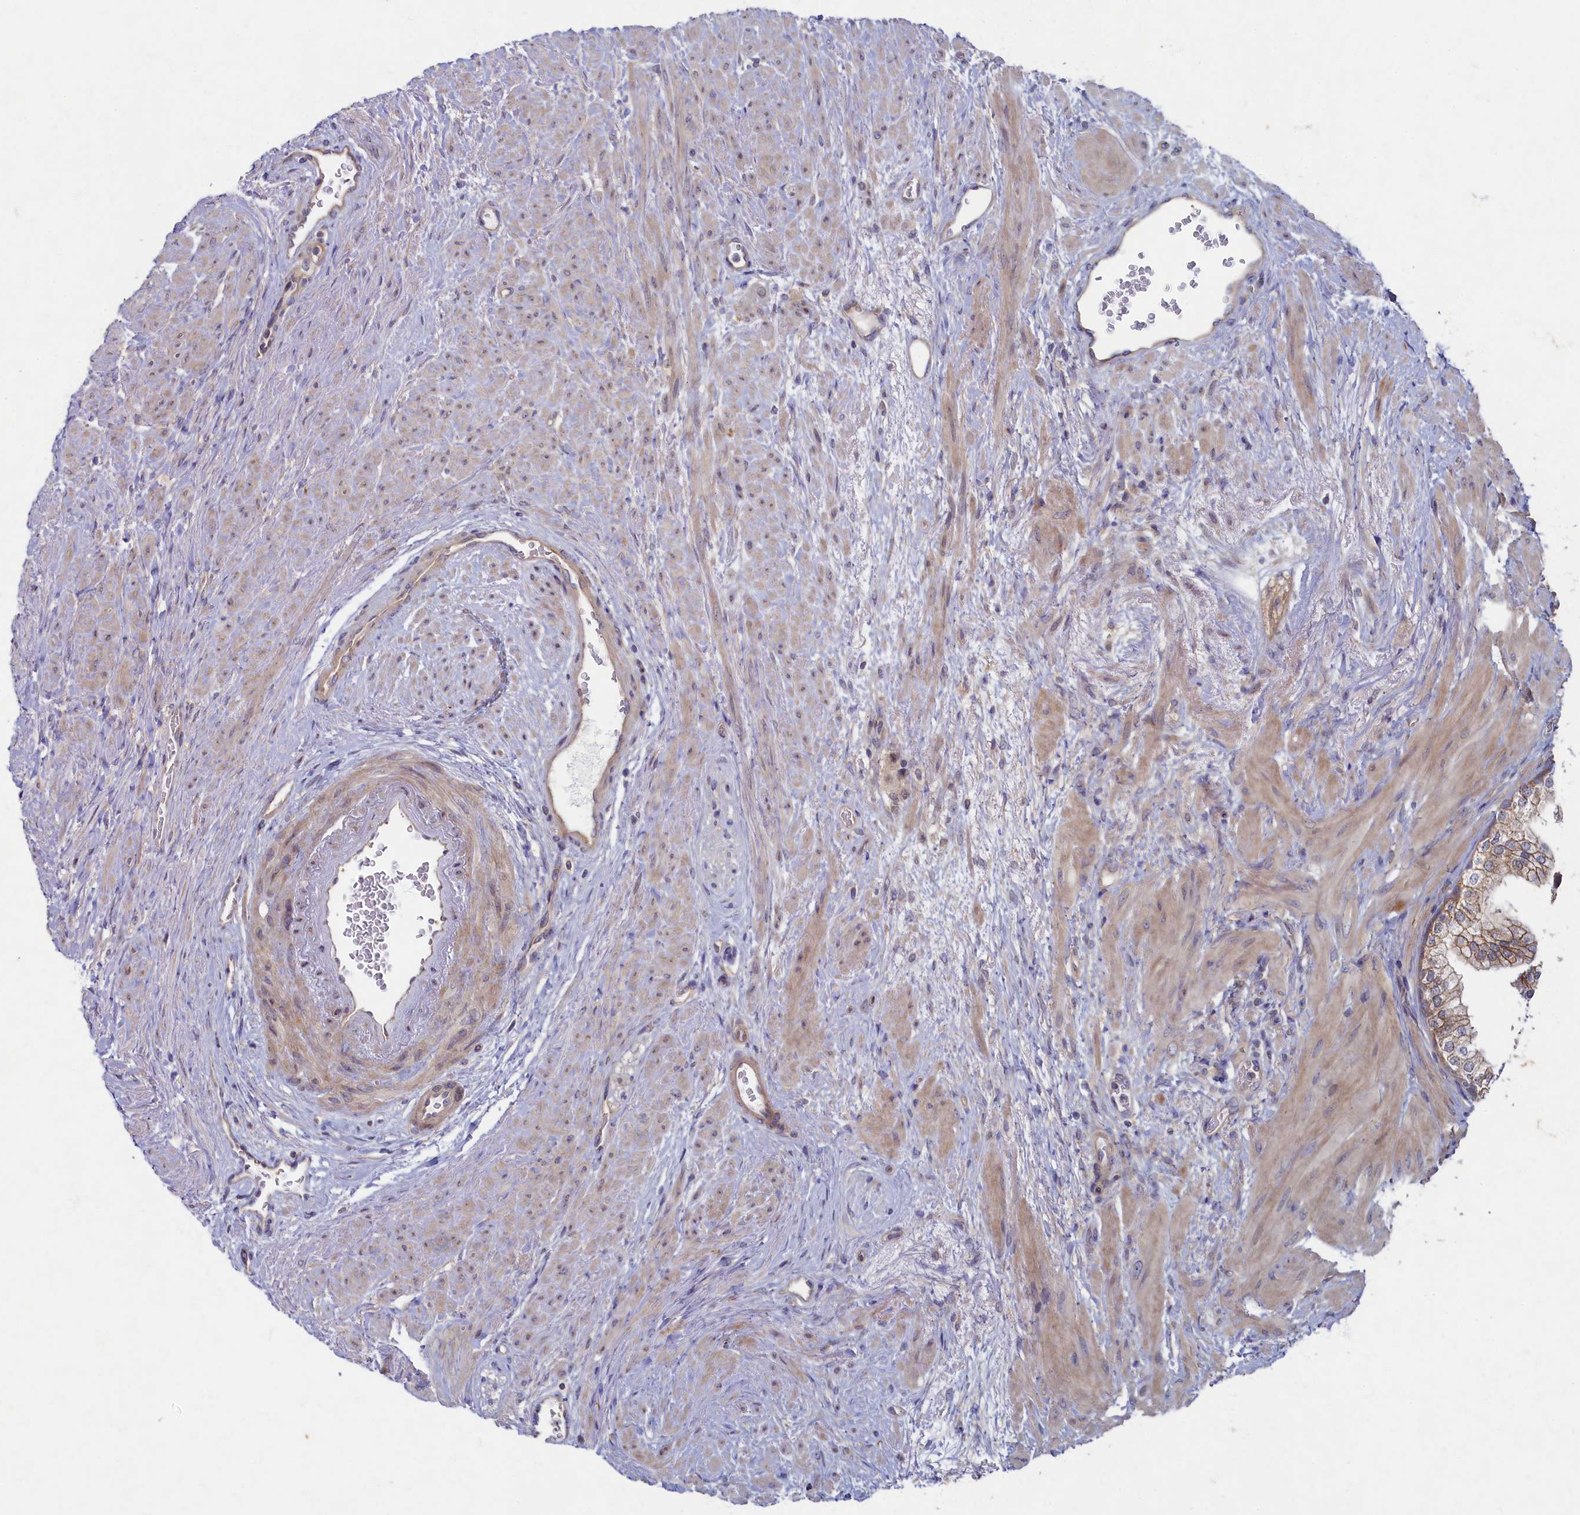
{"staining": {"intensity": "moderate", "quantity": "25%-75%", "location": "cytoplasmic/membranous"}, "tissue": "prostate", "cell_type": "Glandular cells", "image_type": "normal", "snomed": [{"axis": "morphology", "description": "Normal tissue, NOS"}, {"axis": "topography", "description": "Prostate"}], "caption": "Immunohistochemical staining of benign human prostate shows 25%-75% levels of moderate cytoplasmic/membranous protein positivity in about 25%-75% of glandular cells. The staining was performed using DAB, with brown indicating positive protein expression. Nuclei are stained blue with hematoxylin.", "gene": "WDR59", "patient": {"sex": "male", "age": 48}}